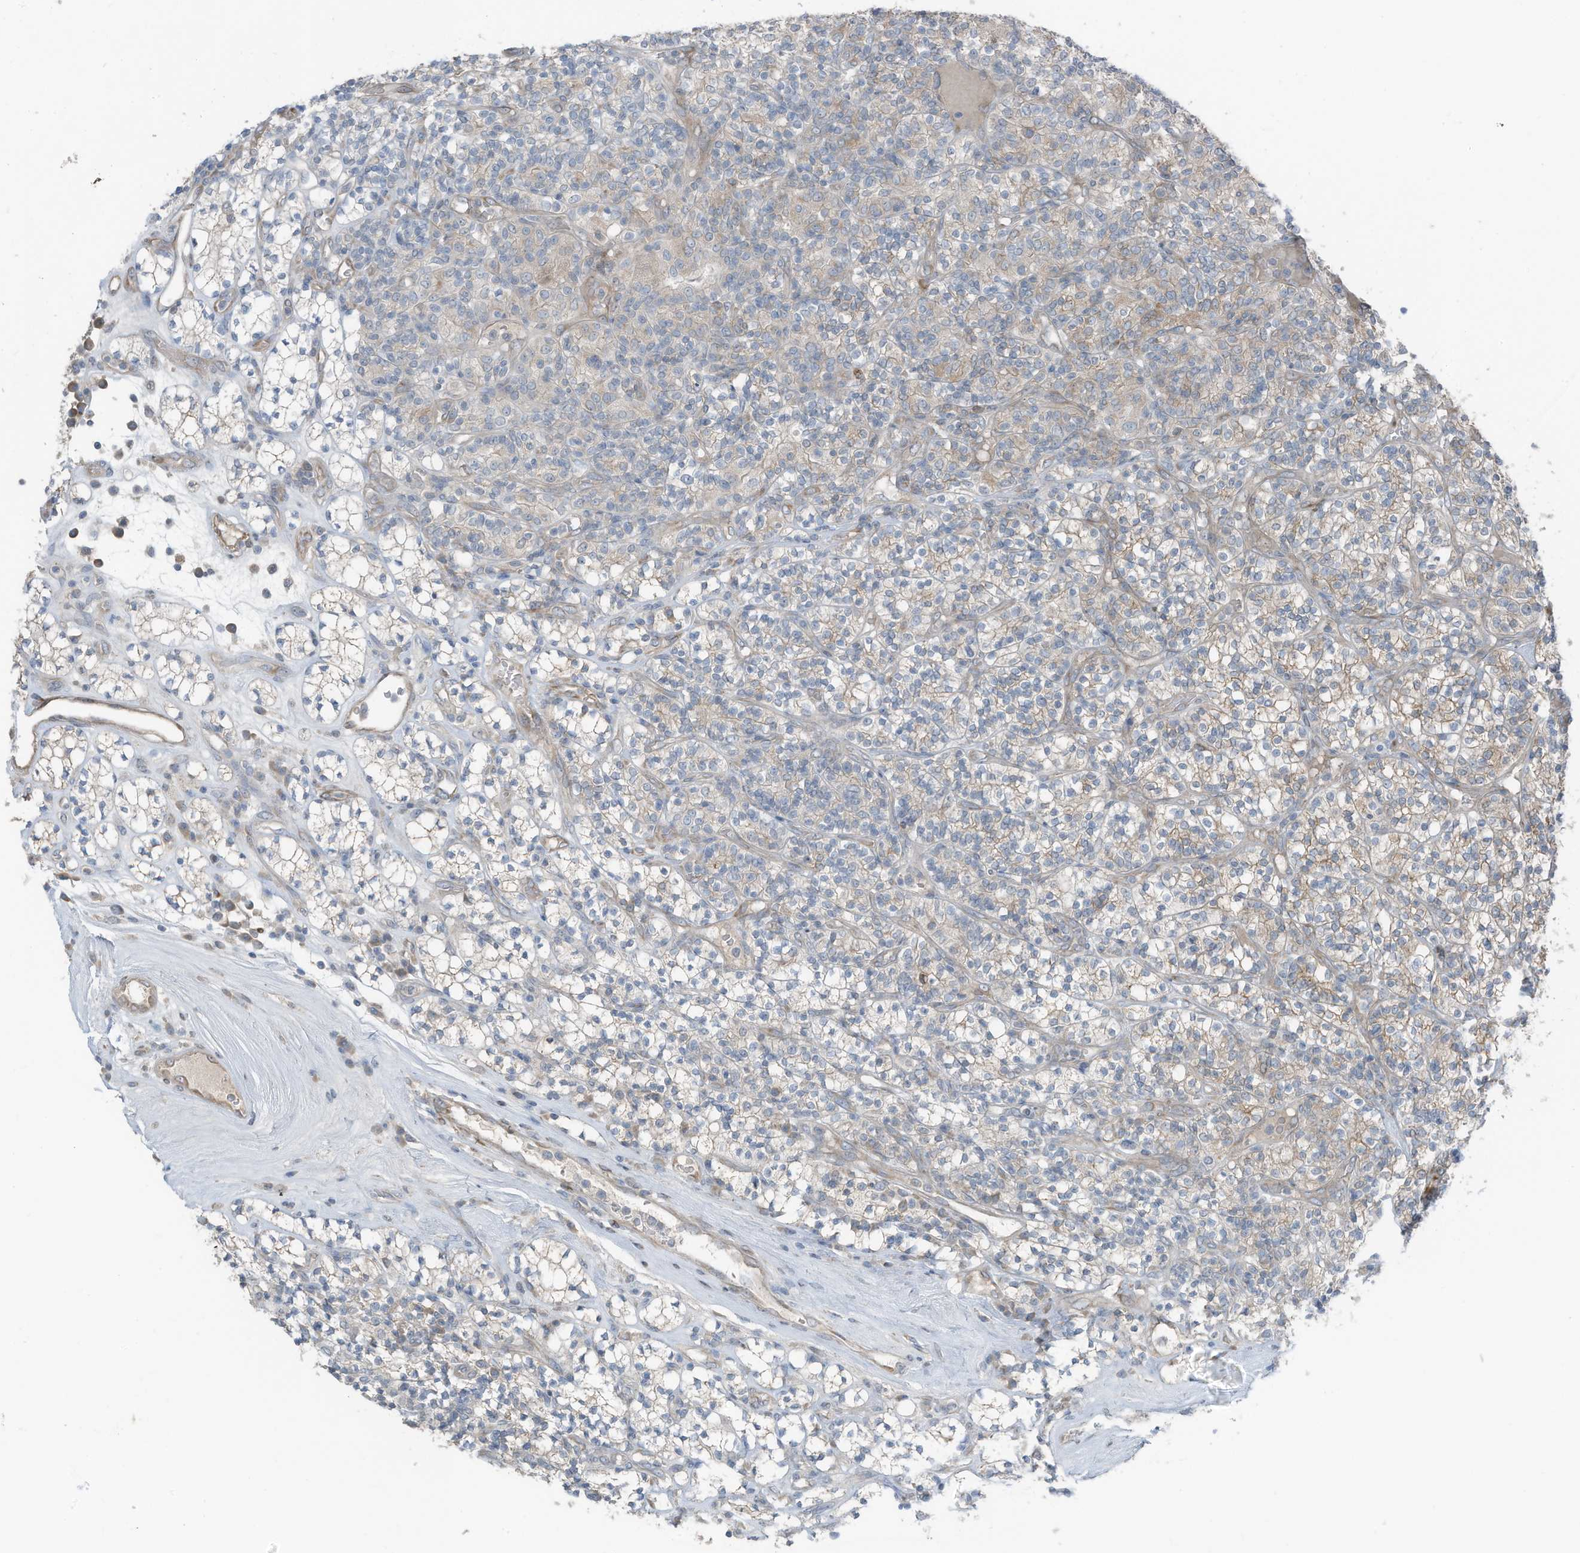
{"staining": {"intensity": "negative", "quantity": "none", "location": "none"}, "tissue": "renal cancer", "cell_type": "Tumor cells", "image_type": "cancer", "snomed": [{"axis": "morphology", "description": "Adenocarcinoma, NOS"}, {"axis": "topography", "description": "Kidney"}], "caption": "DAB (3,3'-diaminobenzidine) immunohistochemical staining of human renal cancer (adenocarcinoma) demonstrates no significant positivity in tumor cells.", "gene": "ARHGEF33", "patient": {"sex": "male", "age": 77}}